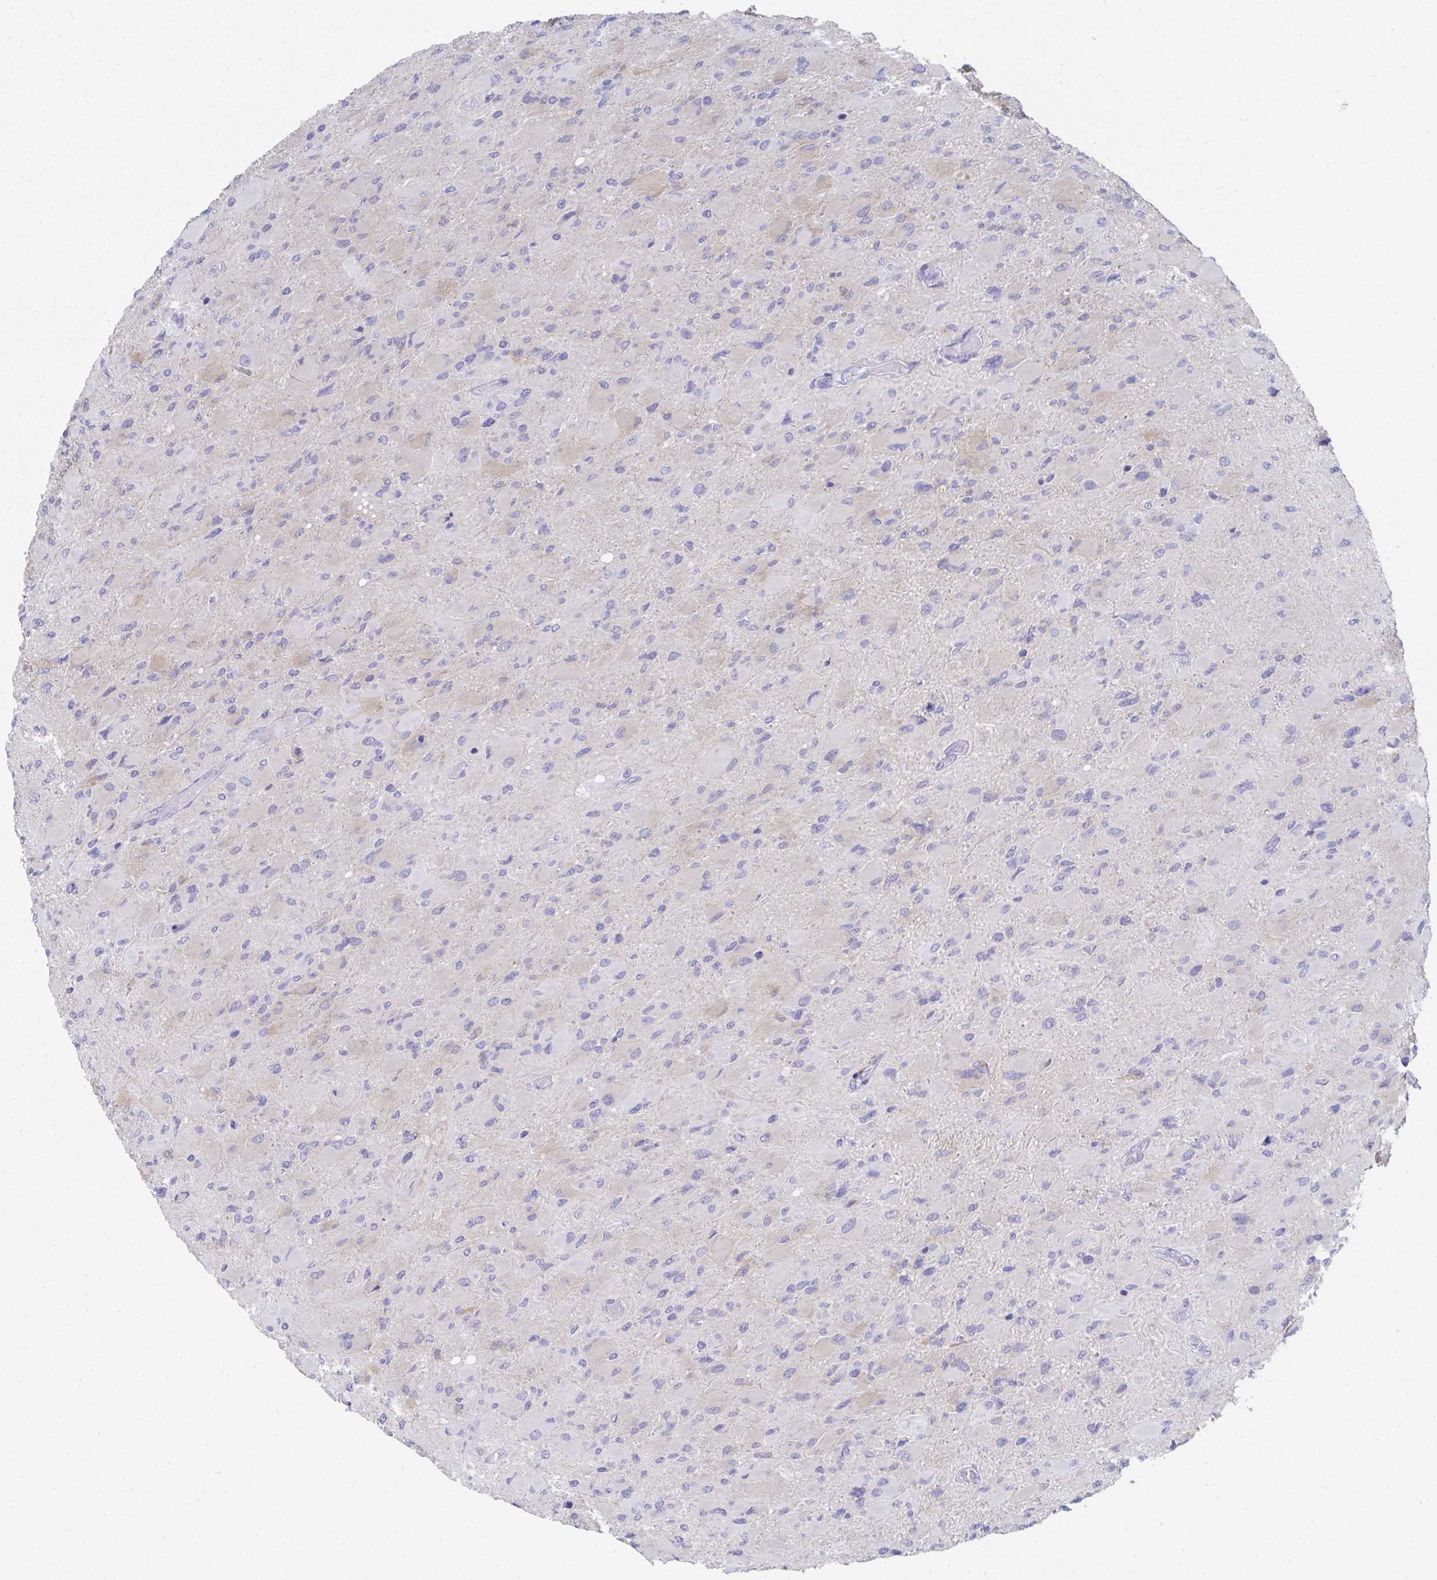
{"staining": {"intensity": "negative", "quantity": "none", "location": "none"}, "tissue": "glioma", "cell_type": "Tumor cells", "image_type": "cancer", "snomed": [{"axis": "morphology", "description": "Glioma, malignant, High grade"}, {"axis": "topography", "description": "Cerebral cortex"}], "caption": "A high-resolution histopathology image shows immunohistochemistry (IHC) staining of malignant high-grade glioma, which demonstrates no significant expression in tumor cells. (Brightfield microscopy of DAB immunohistochemistry (IHC) at high magnification).", "gene": "GRIA1", "patient": {"sex": "female", "age": 36}}